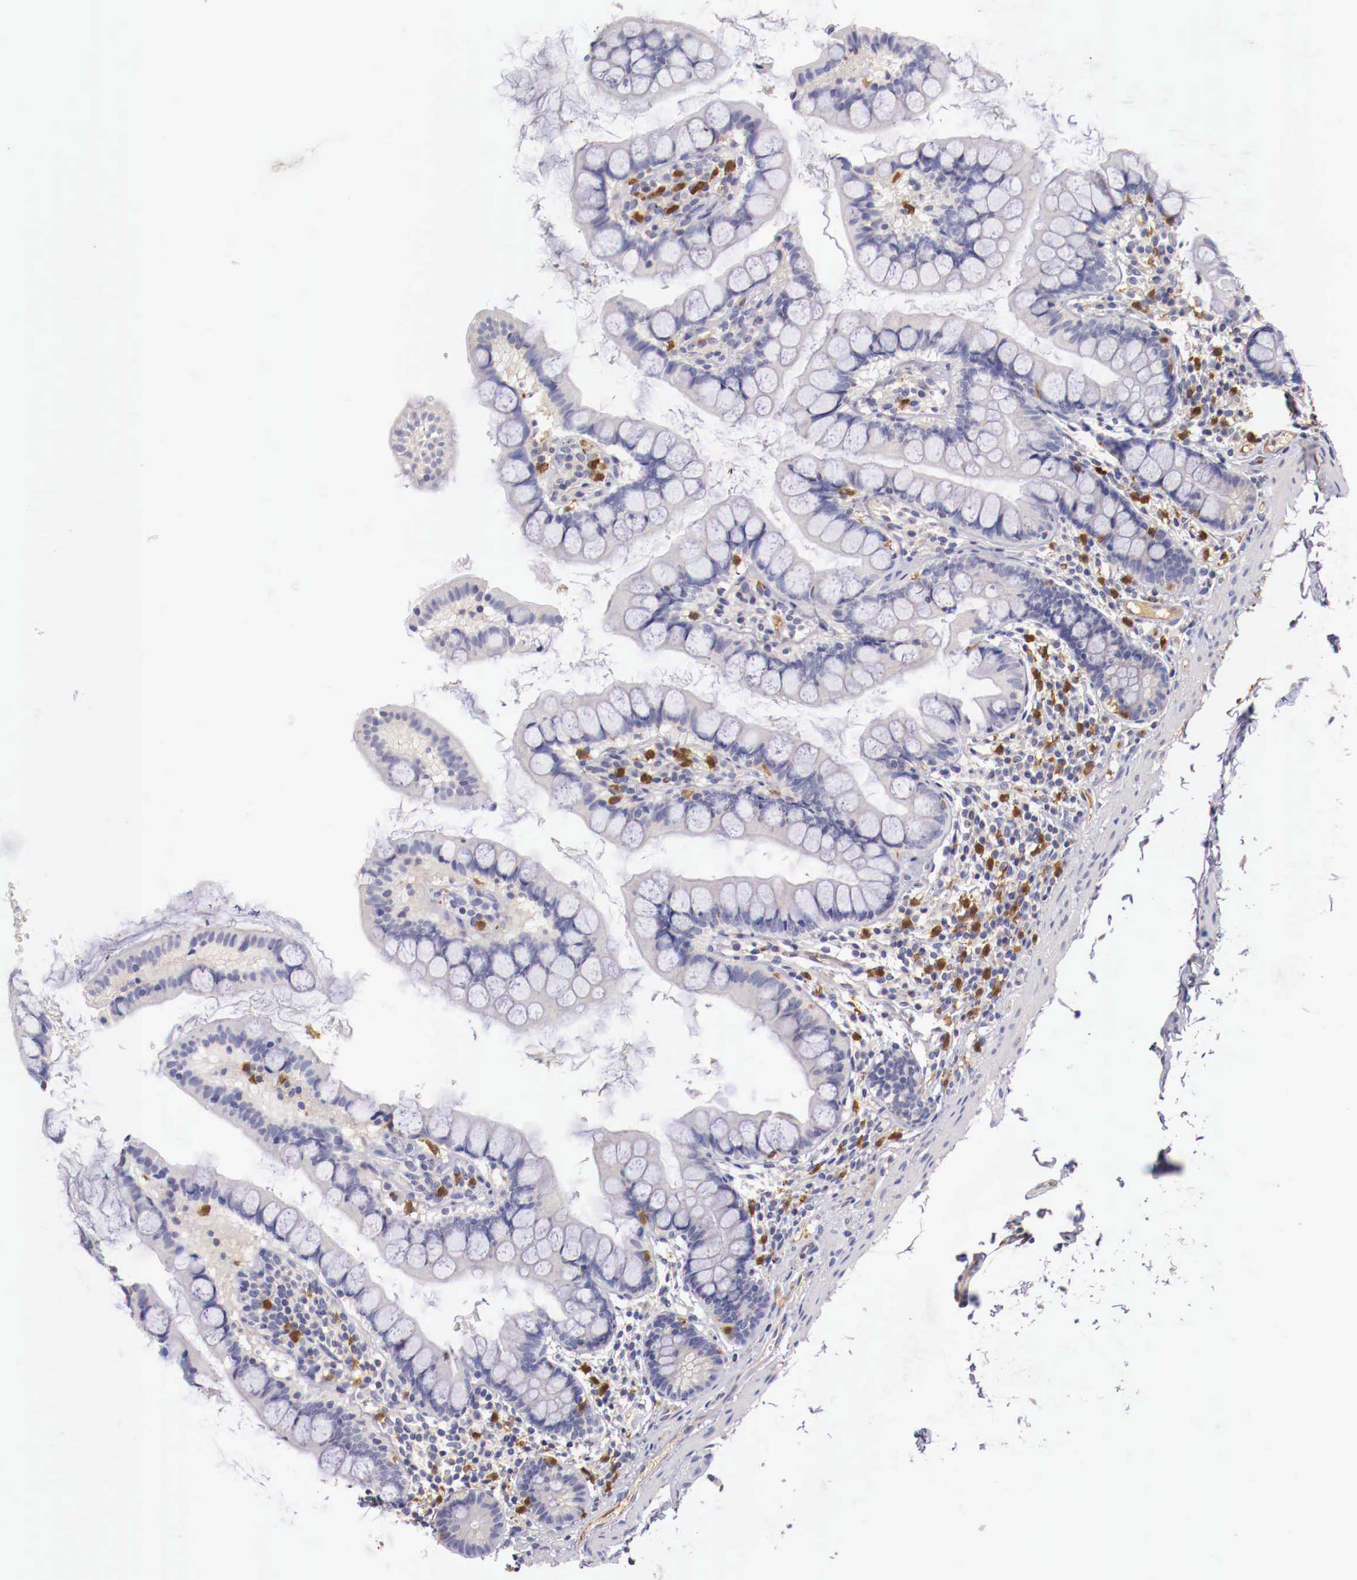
{"staining": {"intensity": "weak", "quantity": "25%-75%", "location": "cytoplasmic/membranous"}, "tissue": "colon", "cell_type": "Endothelial cells", "image_type": "normal", "snomed": [{"axis": "morphology", "description": "Normal tissue, NOS"}, {"axis": "topography", "description": "Colon"}], "caption": "Endothelial cells show low levels of weak cytoplasmic/membranous positivity in about 25%-75% of cells in benign colon. The staining was performed using DAB, with brown indicating positive protein expression. Nuclei are stained blue with hematoxylin.", "gene": "PITPNA", "patient": {"sex": "male", "age": 54}}